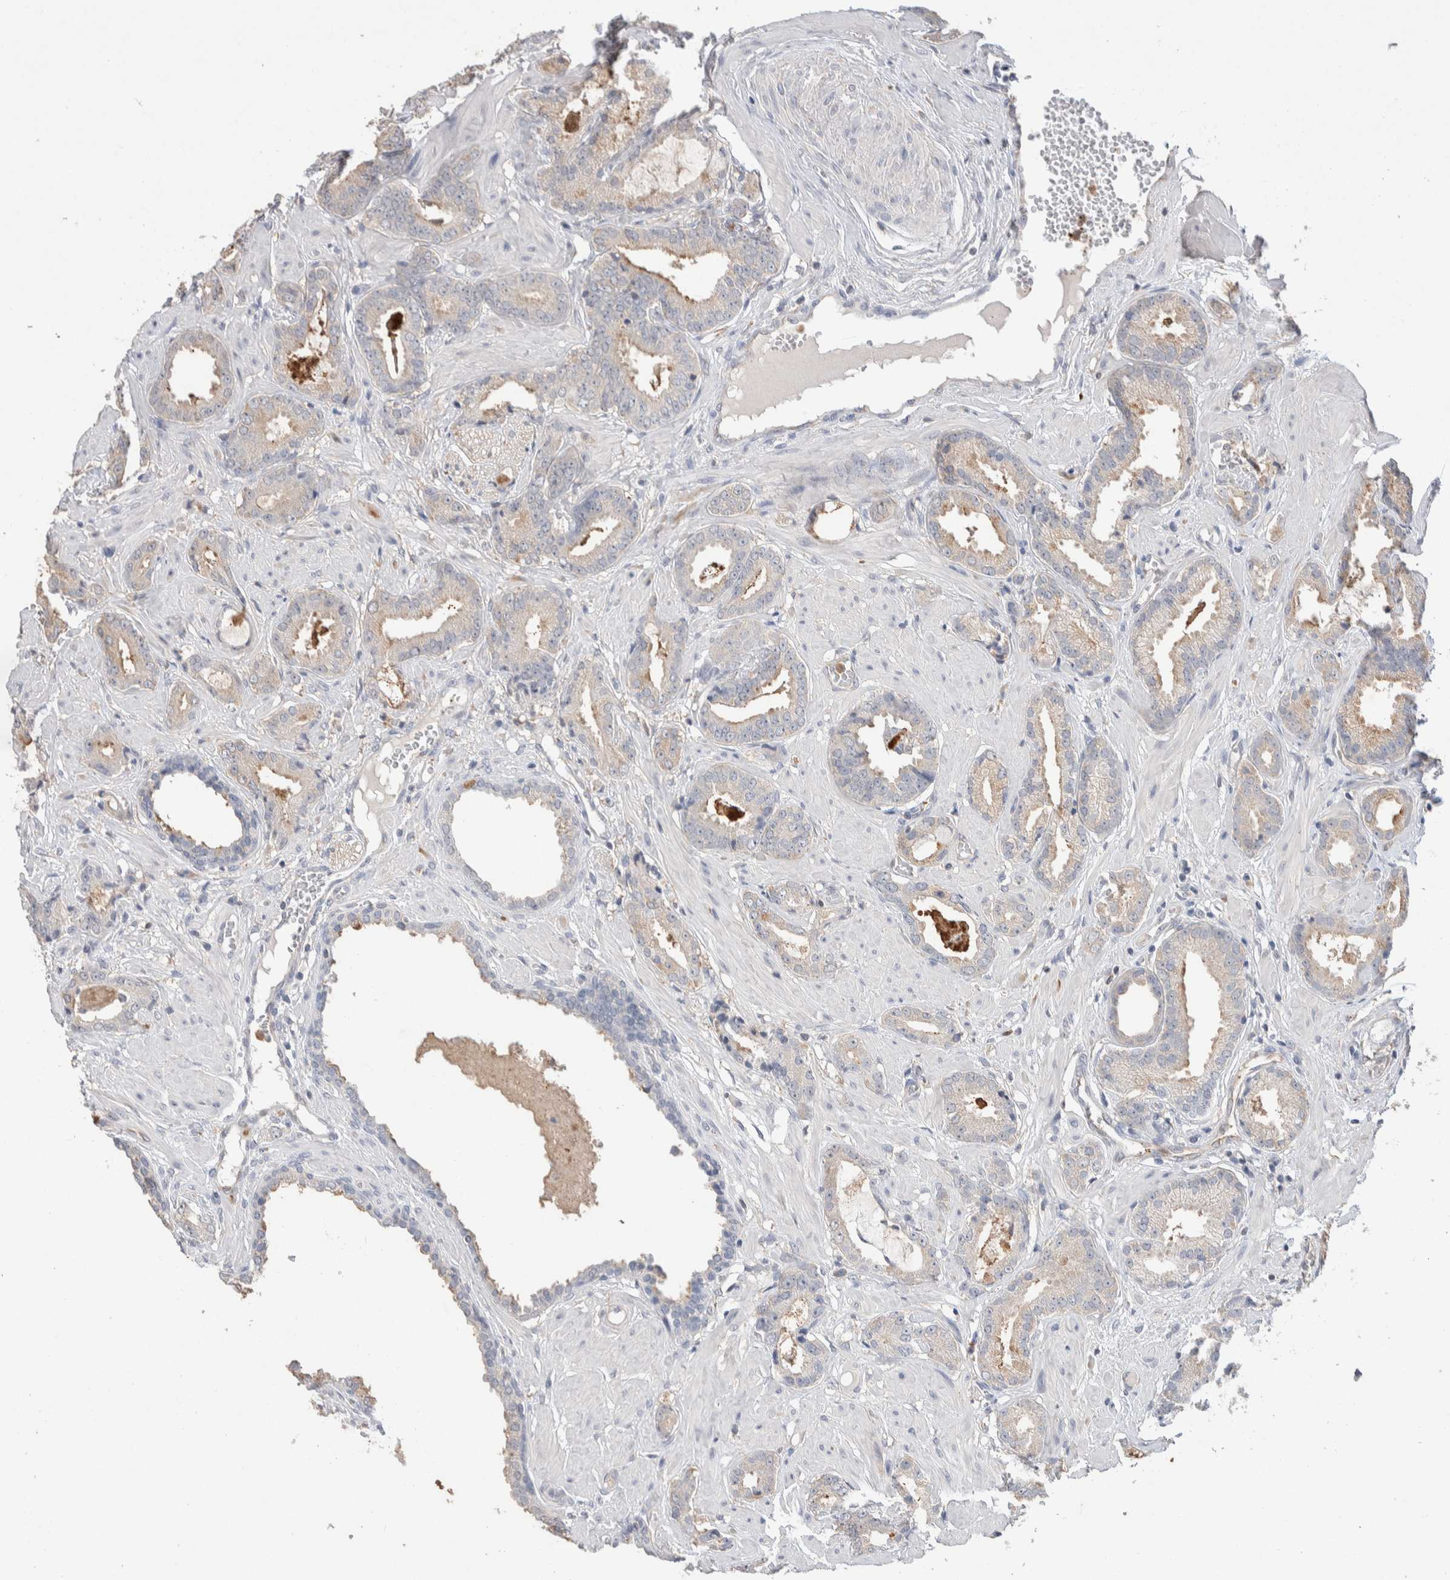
{"staining": {"intensity": "moderate", "quantity": "<25%", "location": "cytoplasmic/membranous"}, "tissue": "prostate cancer", "cell_type": "Tumor cells", "image_type": "cancer", "snomed": [{"axis": "morphology", "description": "Adenocarcinoma, Low grade"}, {"axis": "topography", "description": "Prostate"}], "caption": "Immunohistochemical staining of prostate adenocarcinoma (low-grade) displays moderate cytoplasmic/membranous protein positivity in about <25% of tumor cells.", "gene": "FFAR2", "patient": {"sex": "male", "age": 53}}